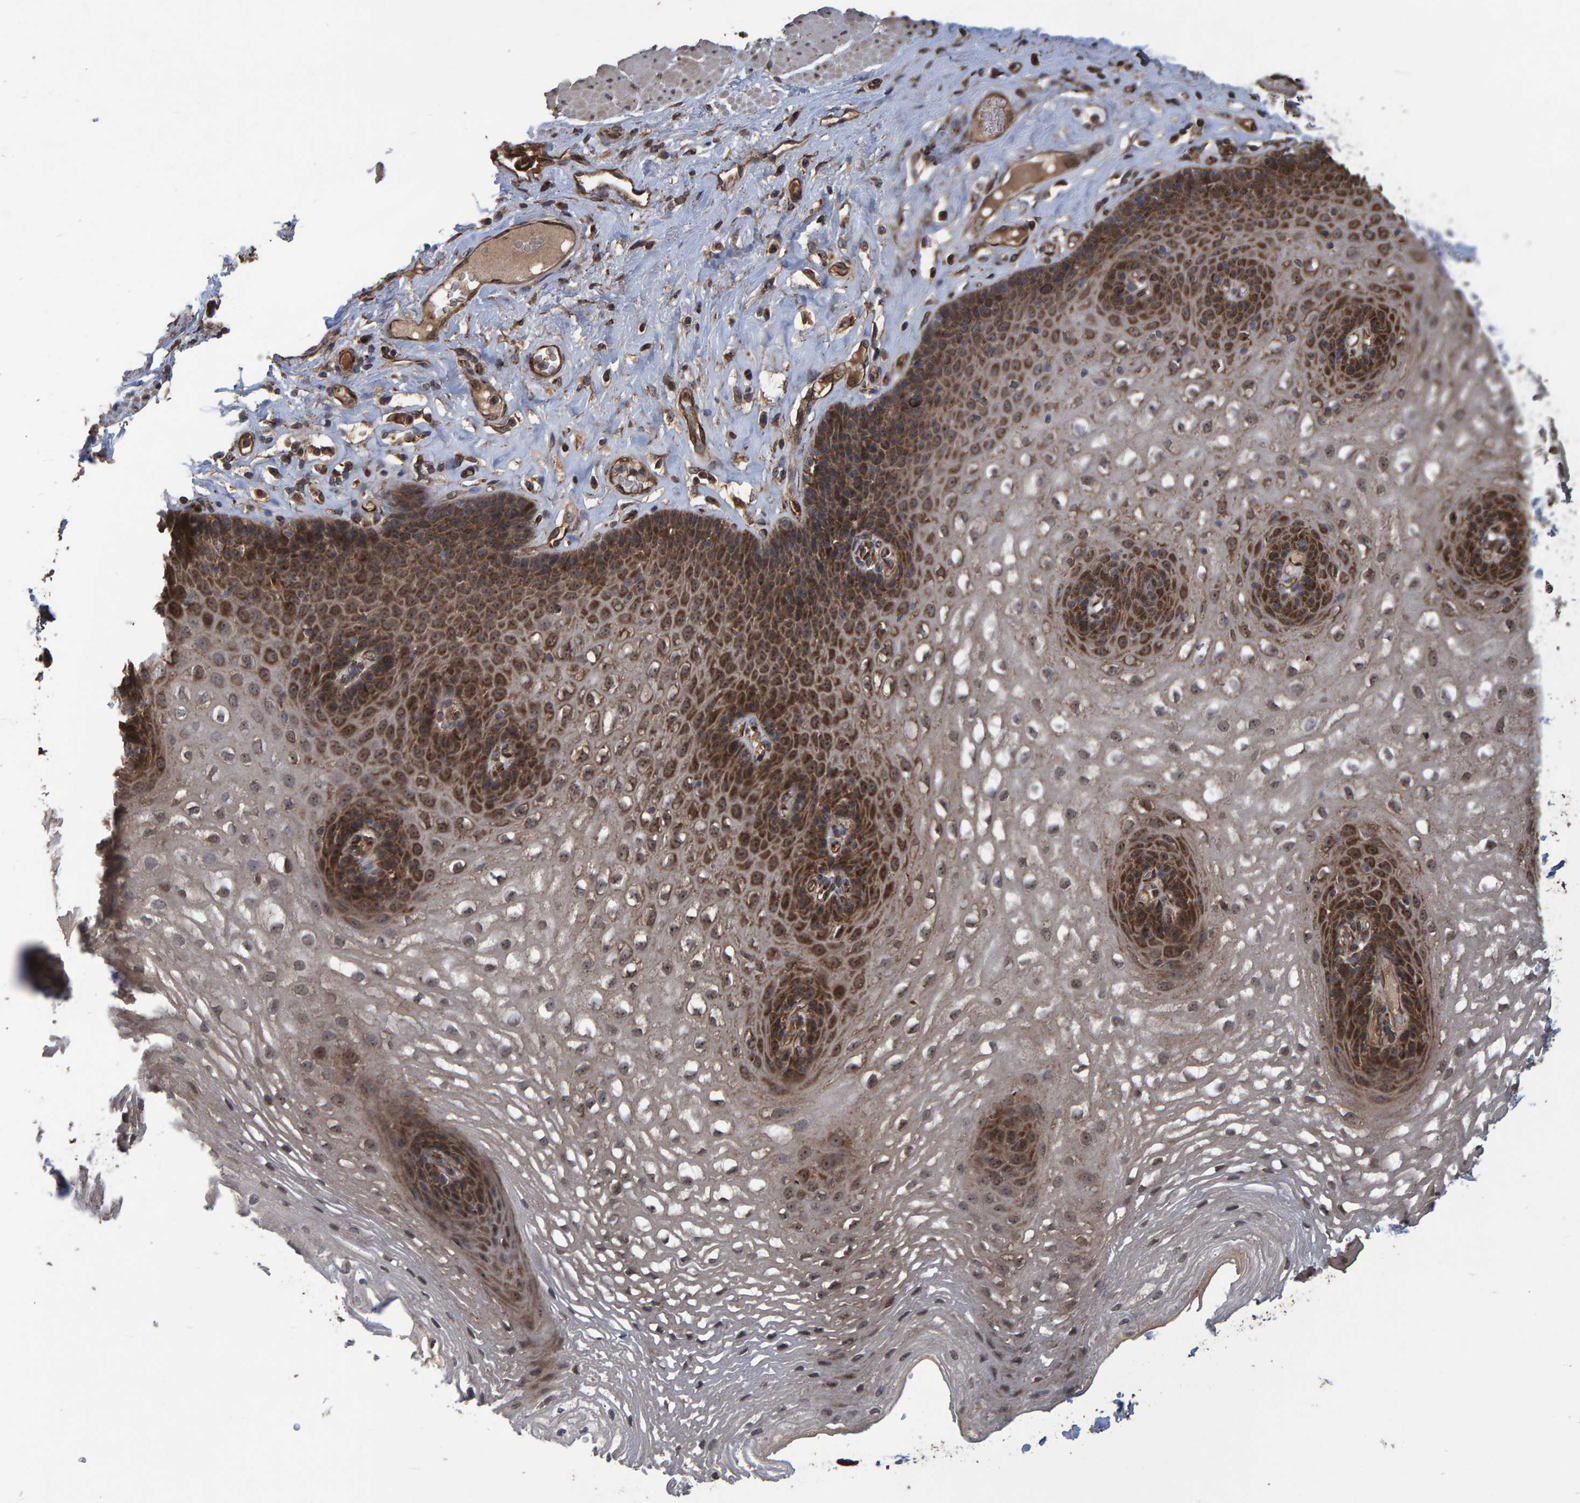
{"staining": {"intensity": "strong", "quantity": ">75%", "location": "cytoplasmic/membranous,nuclear"}, "tissue": "esophagus", "cell_type": "Squamous epithelial cells", "image_type": "normal", "snomed": [{"axis": "morphology", "description": "Normal tissue, NOS"}, {"axis": "topography", "description": "Esophagus"}], "caption": "Immunohistochemical staining of benign esophagus displays strong cytoplasmic/membranous,nuclear protein expression in about >75% of squamous epithelial cells. (brown staining indicates protein expression, while blue staining denotes nuclei).", "gene": "TRIM68", "patient": {"sex": "female", "age": 66}}